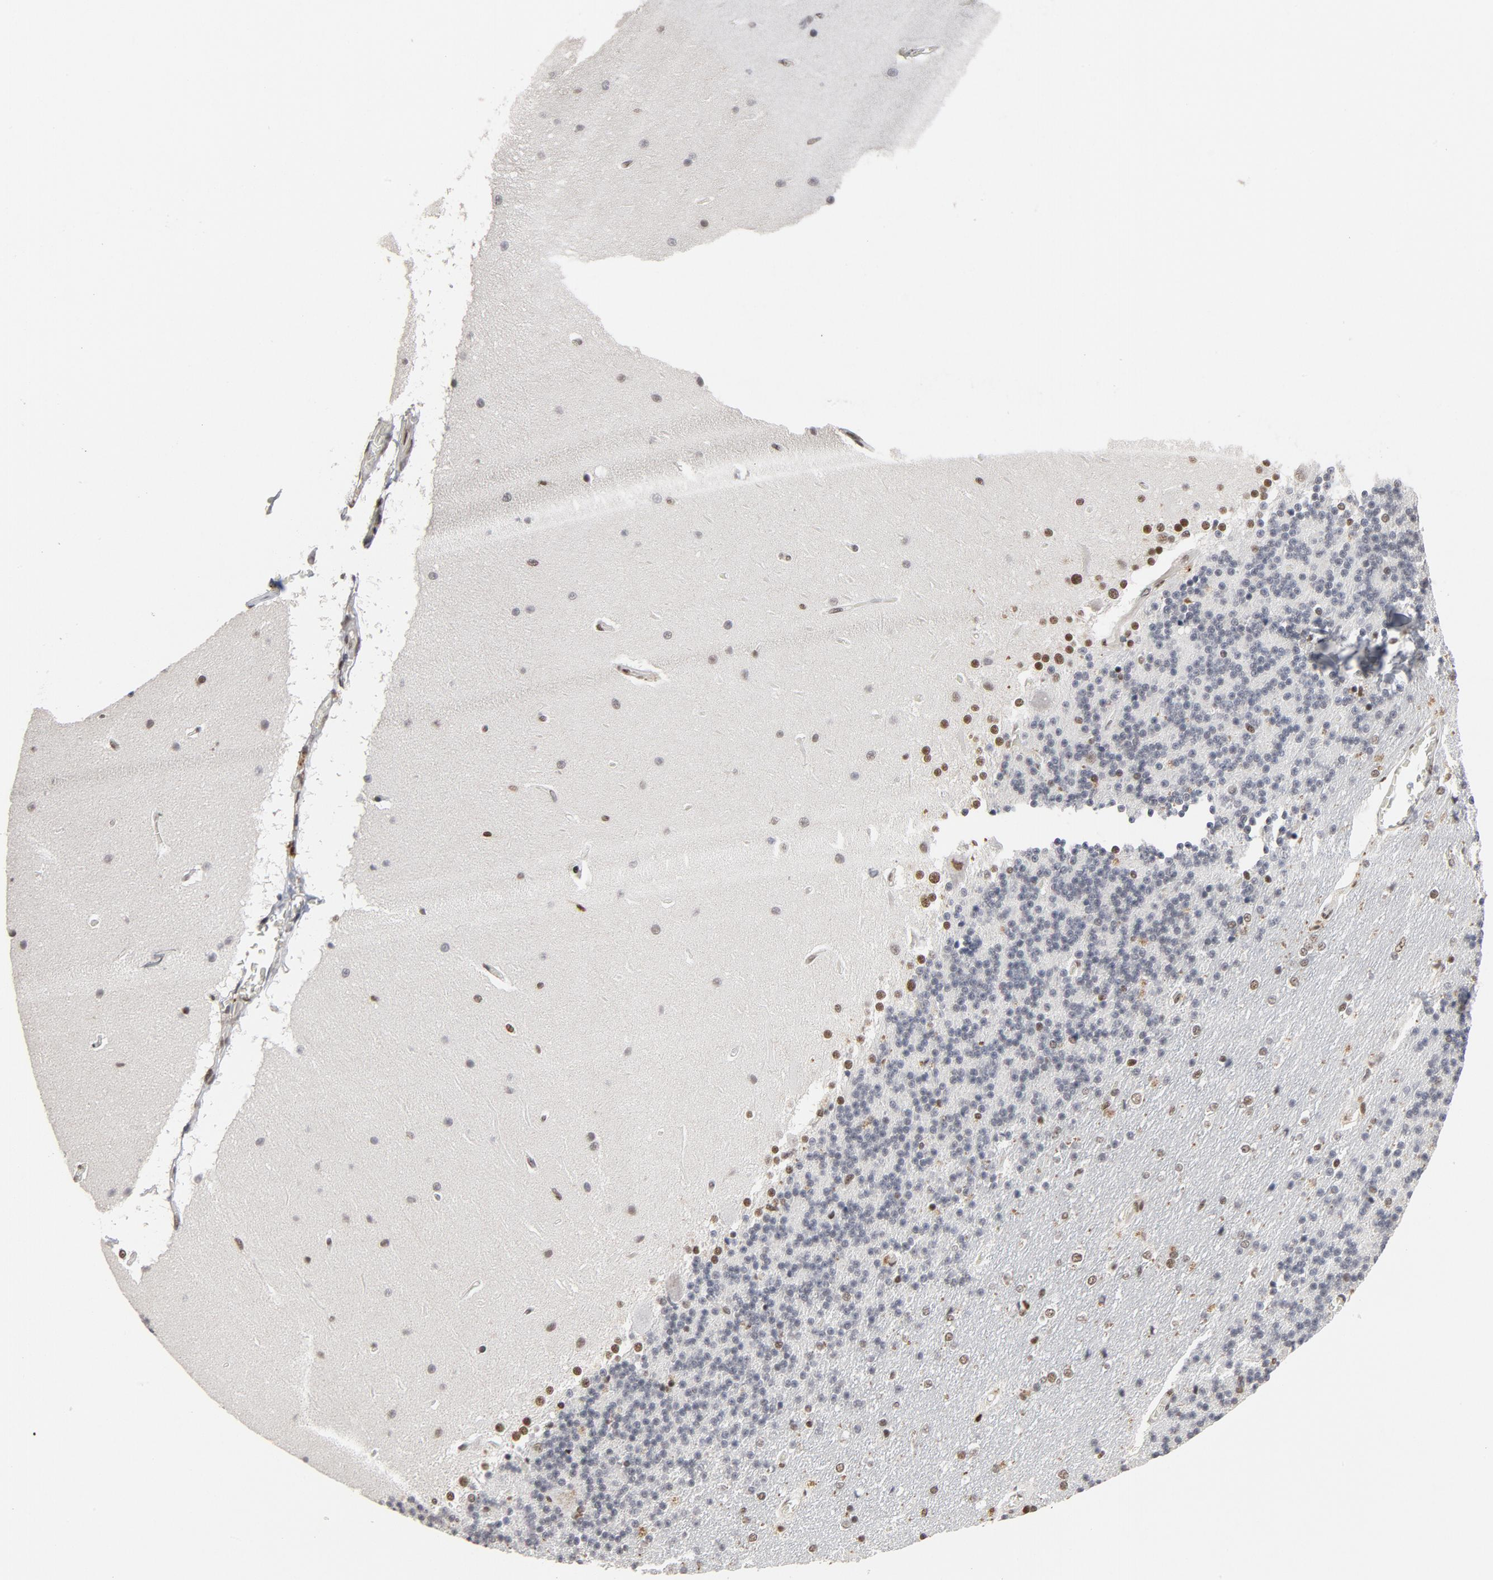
{"staining": {"intensity": "moderate", "quantity": "<25%", "location": "nuclear"}, "tissue": "cerebellum", "cell_type": "Cells in granular layer", "image_type": "normal", "snomed": [{"axis": "morphology", "description": "Normal tissue, NOS"}, {"axis": "topography", "description": "Cerebellum"}], "caption": "Protein expression analysis of unremarkable human cerebellum reveals moderate nuclear expression in approximately <25% of cells in granular layer.", "gene": "MRE11", "patient": {"sex": "female", "age": 54}}